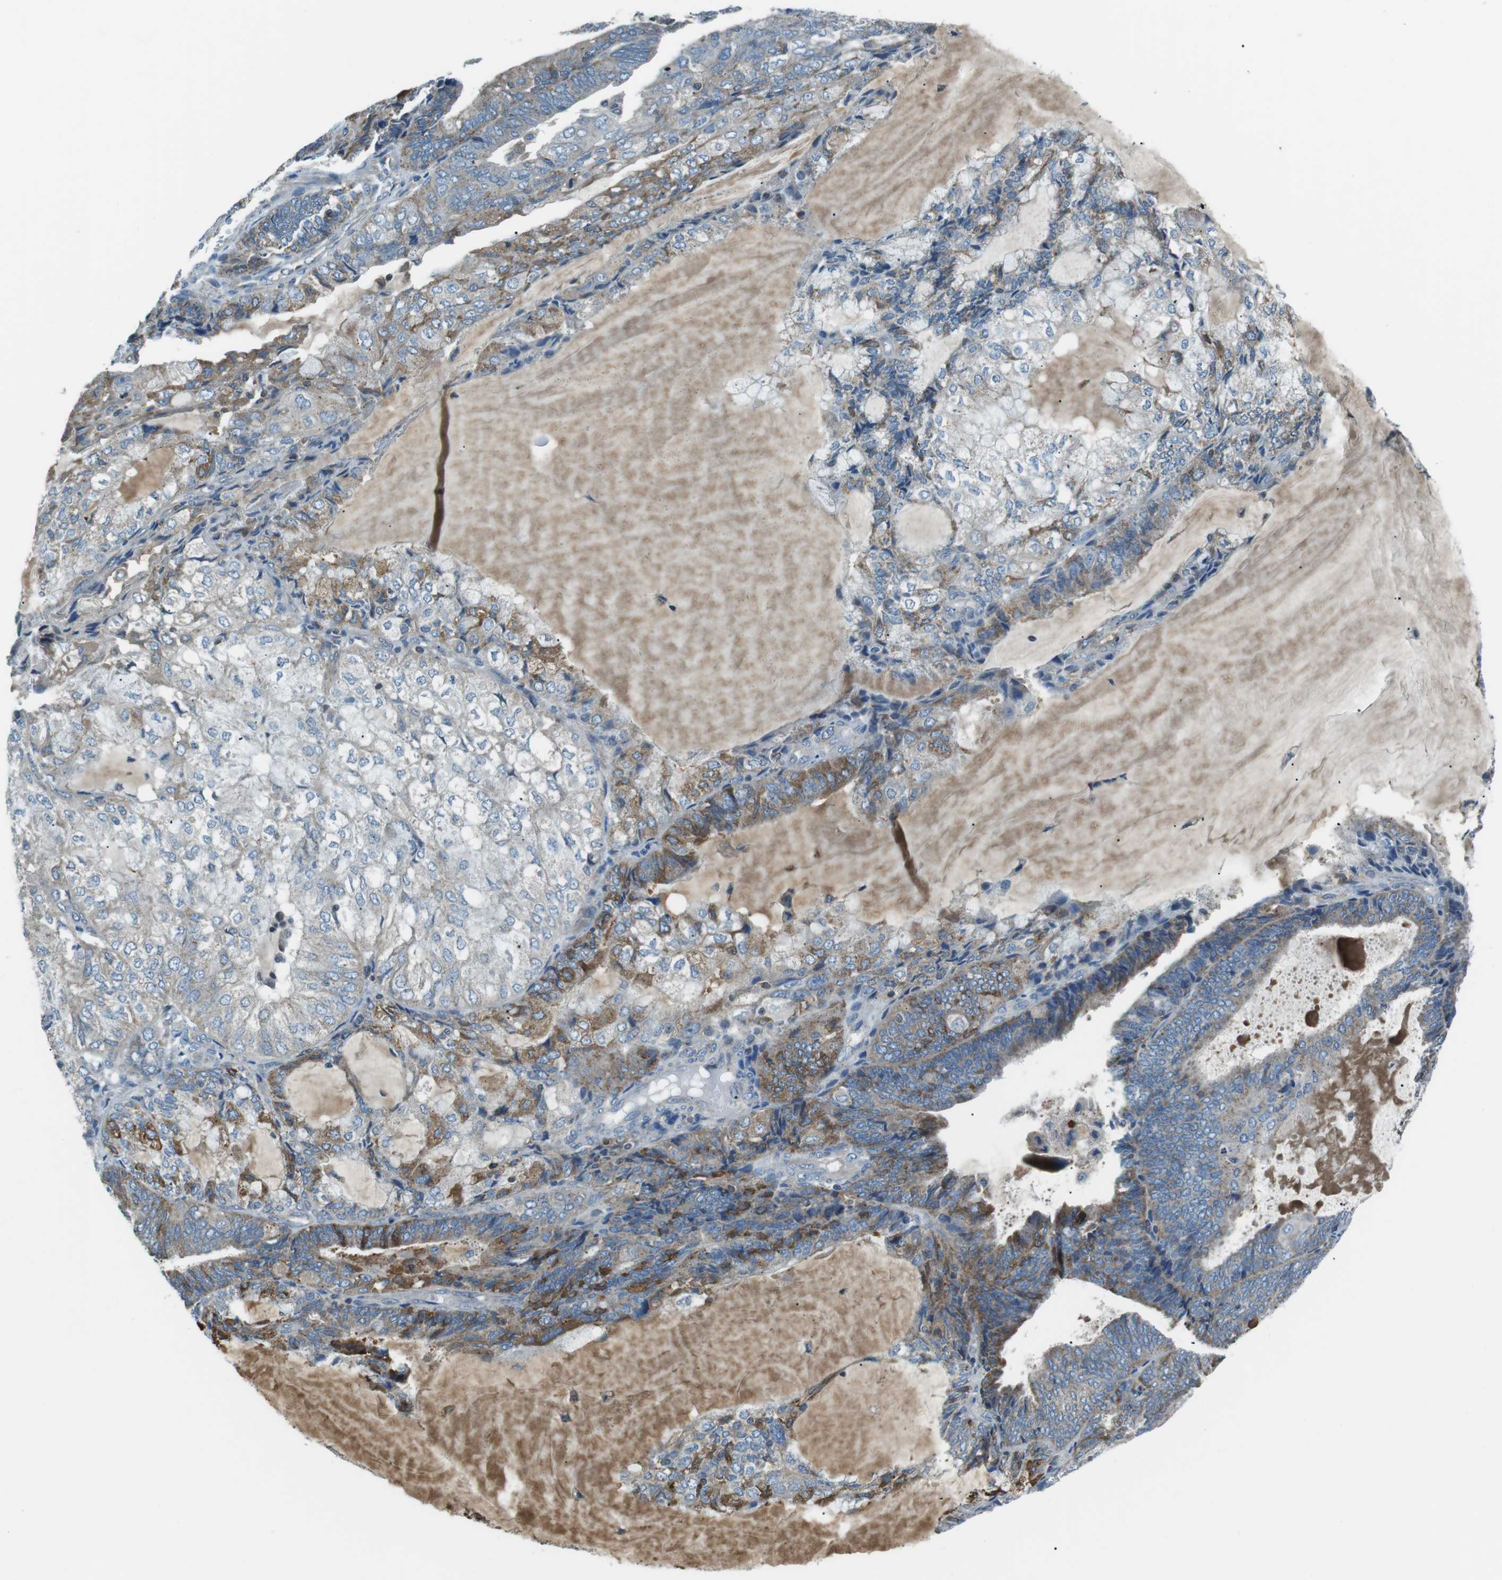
{"staining": {"intensity": "moderate", "quantity": "<25%", "location": "cytoplasmic/membranous"}, "tissue": "endometrial cancer", "cell_type": "Tumor cells", "image_type": "cancer", "snomed": [{"axis": "morphology", "description": "Adenocarcinoma, NOS"}, {"axis": "topography", "description": "Endometrium"}], "caption": "A histopathology image showing moderate cytoplasmic/membranous positivity in approximately <25% of tumor cells in endometrial cancer (adenocarcinoma), as visualized by brown immunohistochemical staining.", "gene": "FAM3B", "patient": {"sex": "female", "age": 81}}